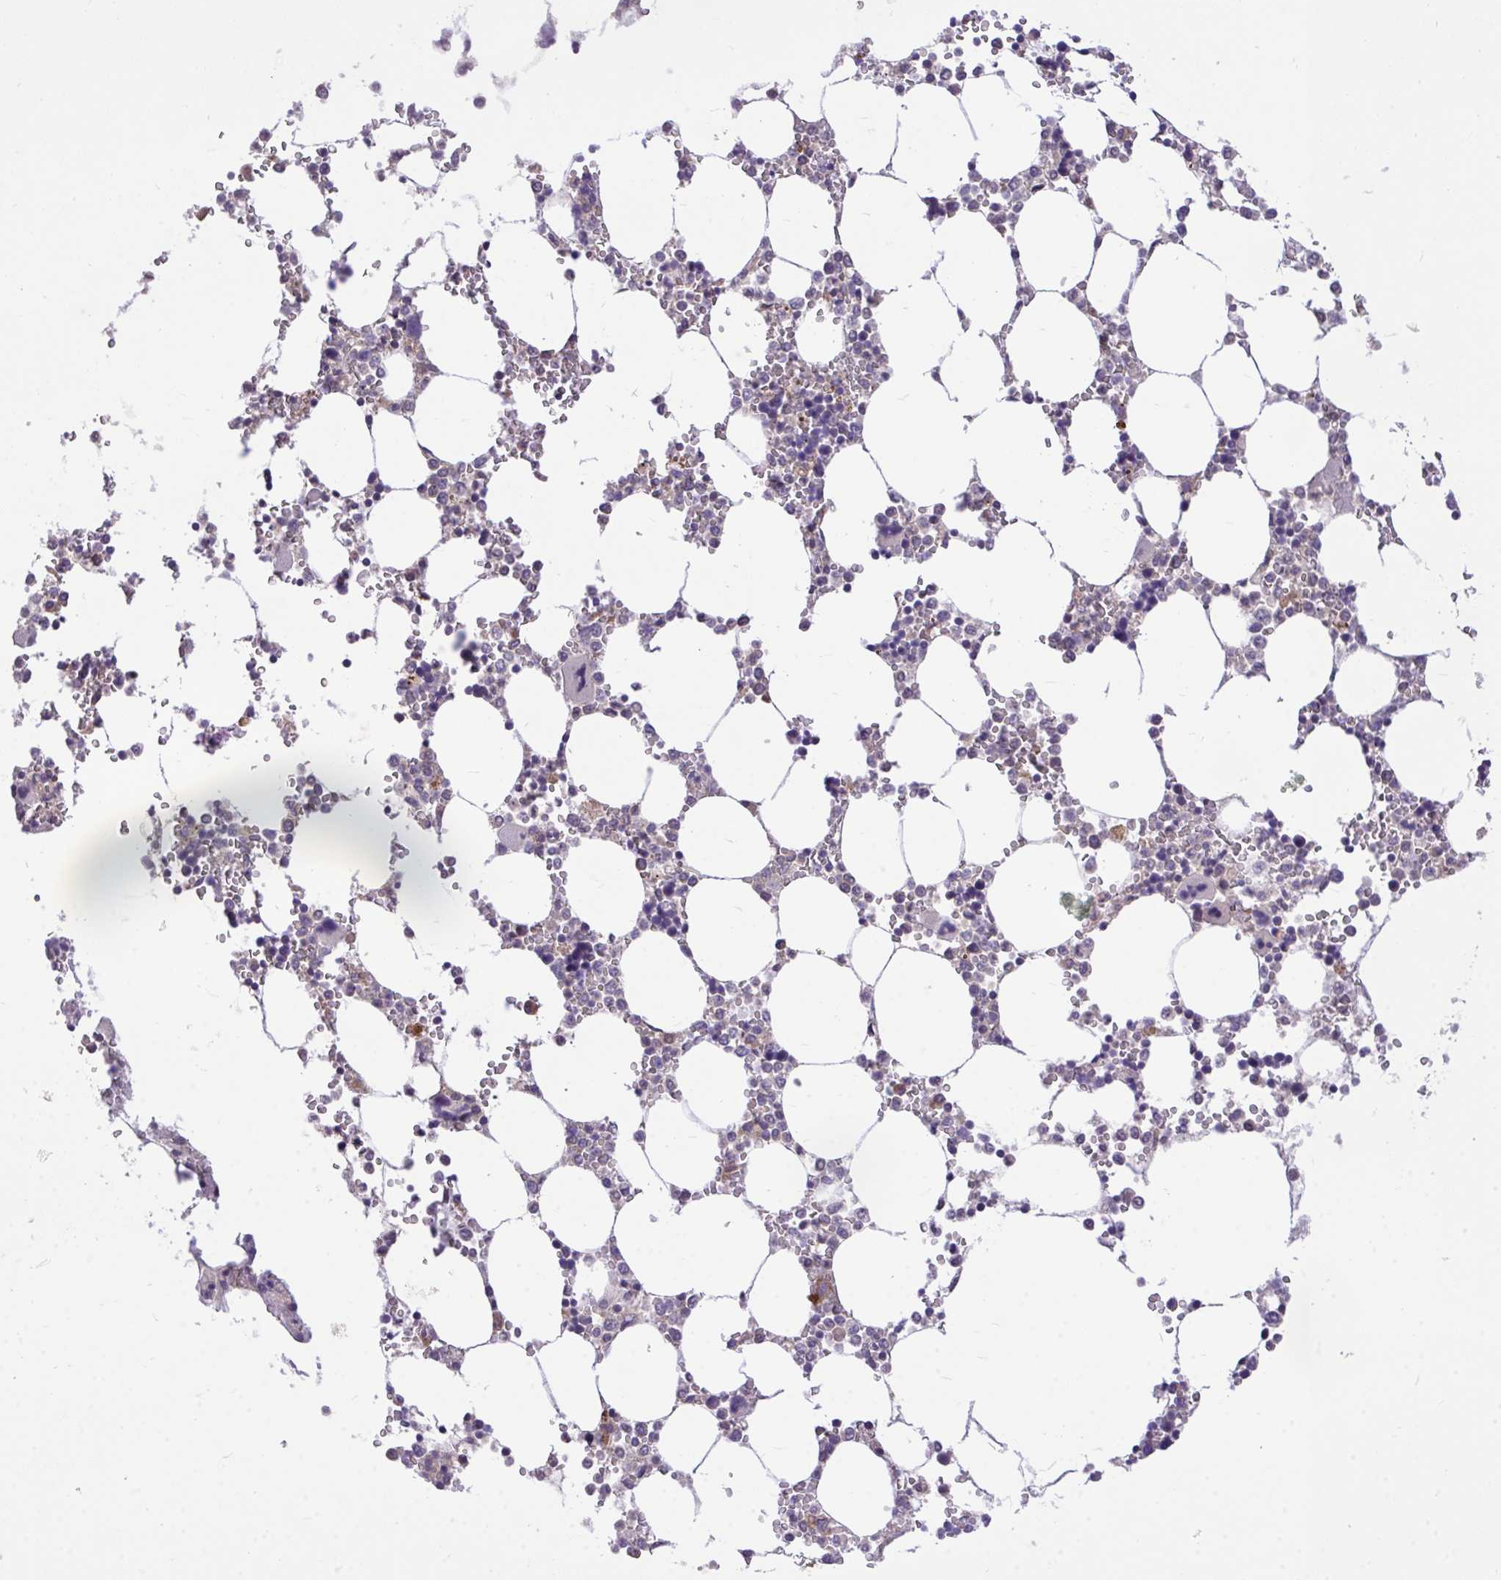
{"staining": {"intensity": "weak", "quantity": "<25%", "location": "cytoplasmic/membranous"}, "tissue": "bone marrow", "cell_type": "Hematopoietic cells", "image_type": "normal", "snomed": [{"axis": "morphology", "description": "Normal tissue, NOS"}, {"axis": "topography", "description": "Bone marrow"}], "caption": "An IHC photomicrograph of normal bone marrow is shown. There is no staining in hematopoietic cells of bone marrow. (DAB (3,3'-diaminobenzidine) IHC, high magnification).", "gene": "MPC2", "patient": {"sex": "male", "age": 64}}